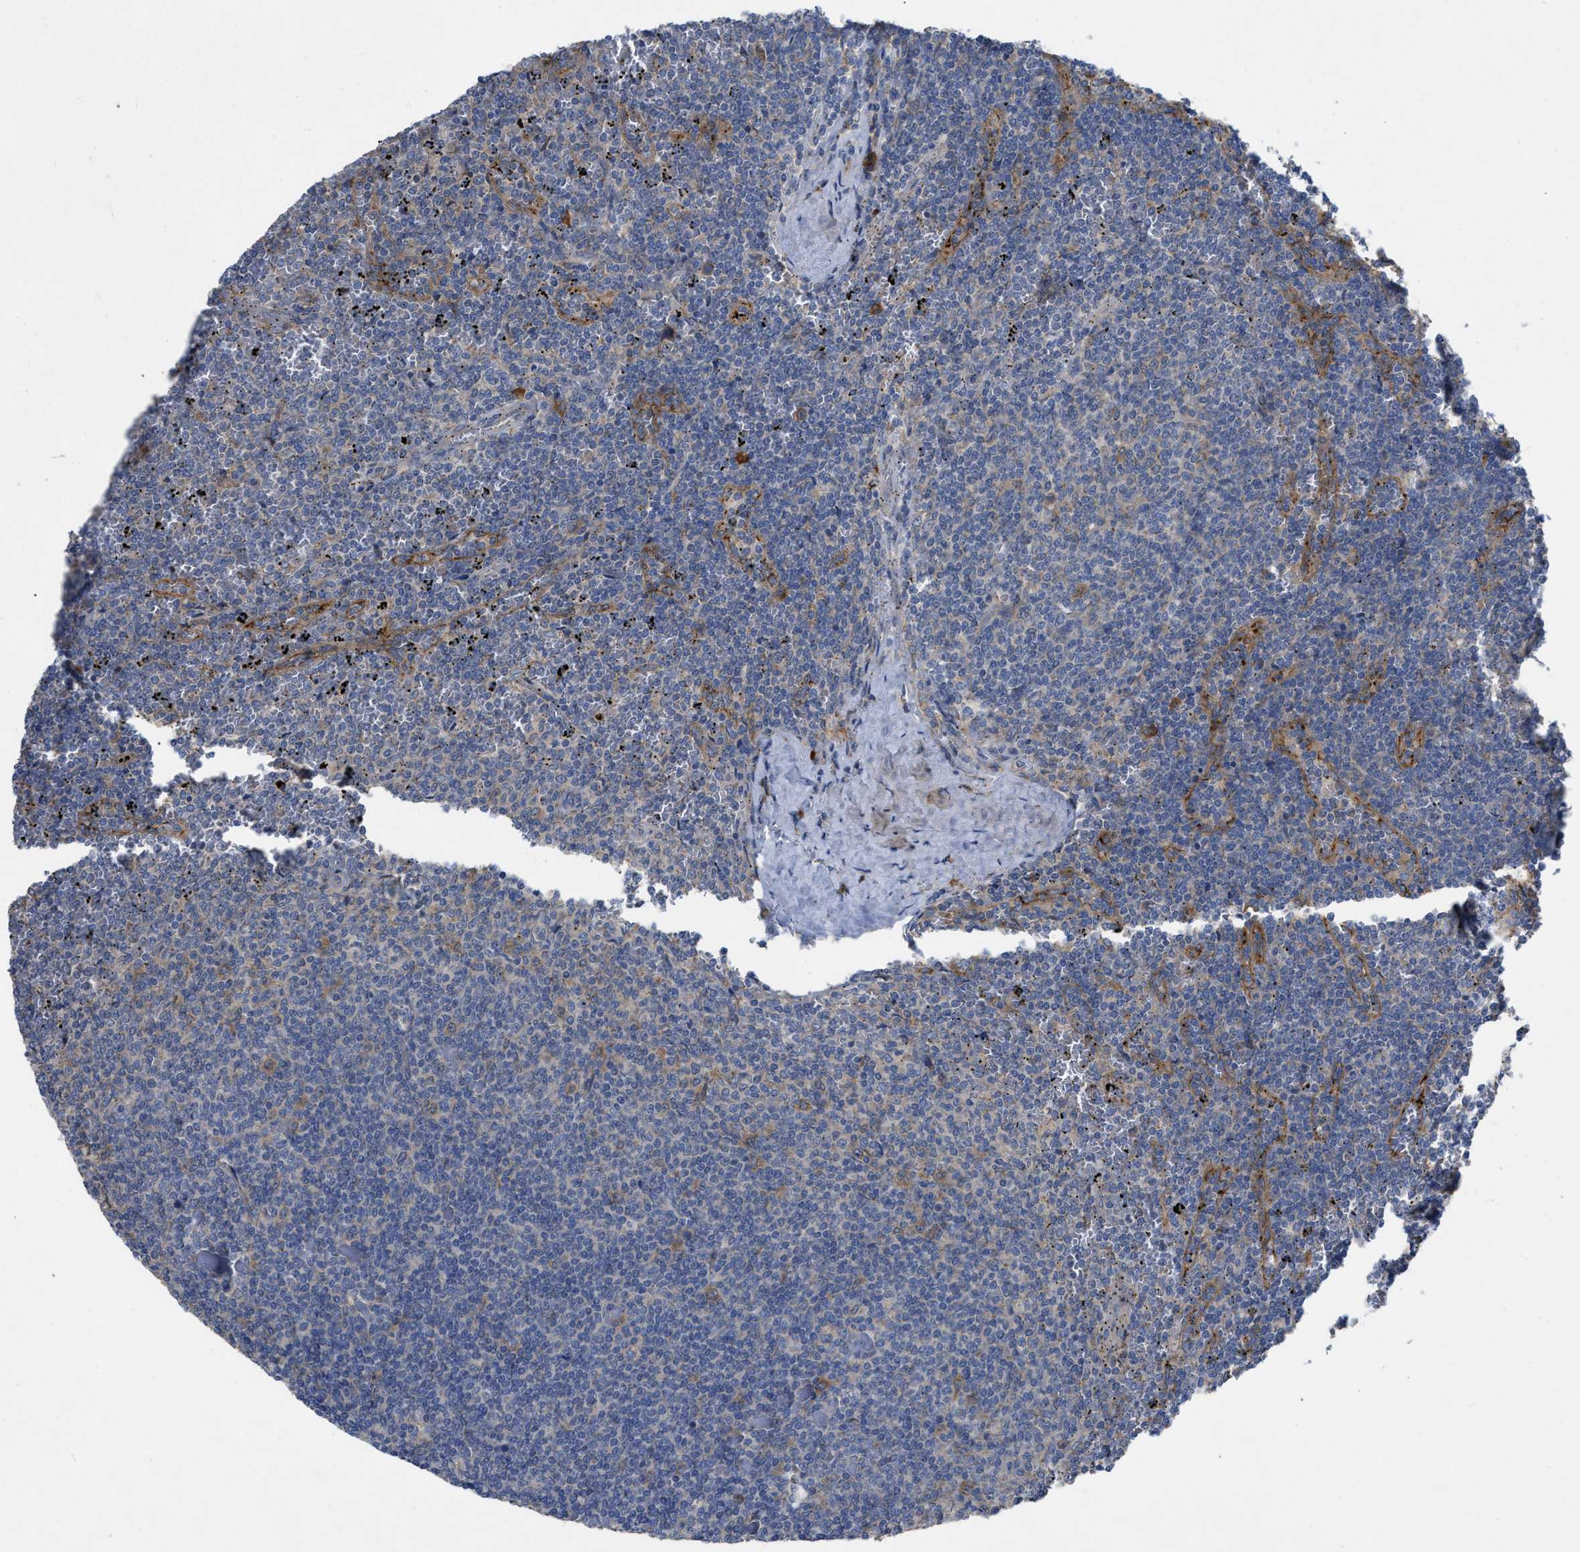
{"staining": {"intensity": "moderate", "quantity": "<25%", "location": "cytoplasmic/membranous"}, "tissue": "lymphoma", "cell_type": "Tumor cells", "image_type": "cancer", "snomed": [{"axis": "morphology", "description": "Malignant lymphoma, non-Hodgkin's type, Low grade"}, {"axis": "topography", "description": "Spleen"}], "caption": "An image of lymphoma stained for a protein demonstrates moderate cytoplasmic/membranous brown staining in tumor cells.", "gene": "TMEM131", "patient": {"sex": "female", "age": 50}}